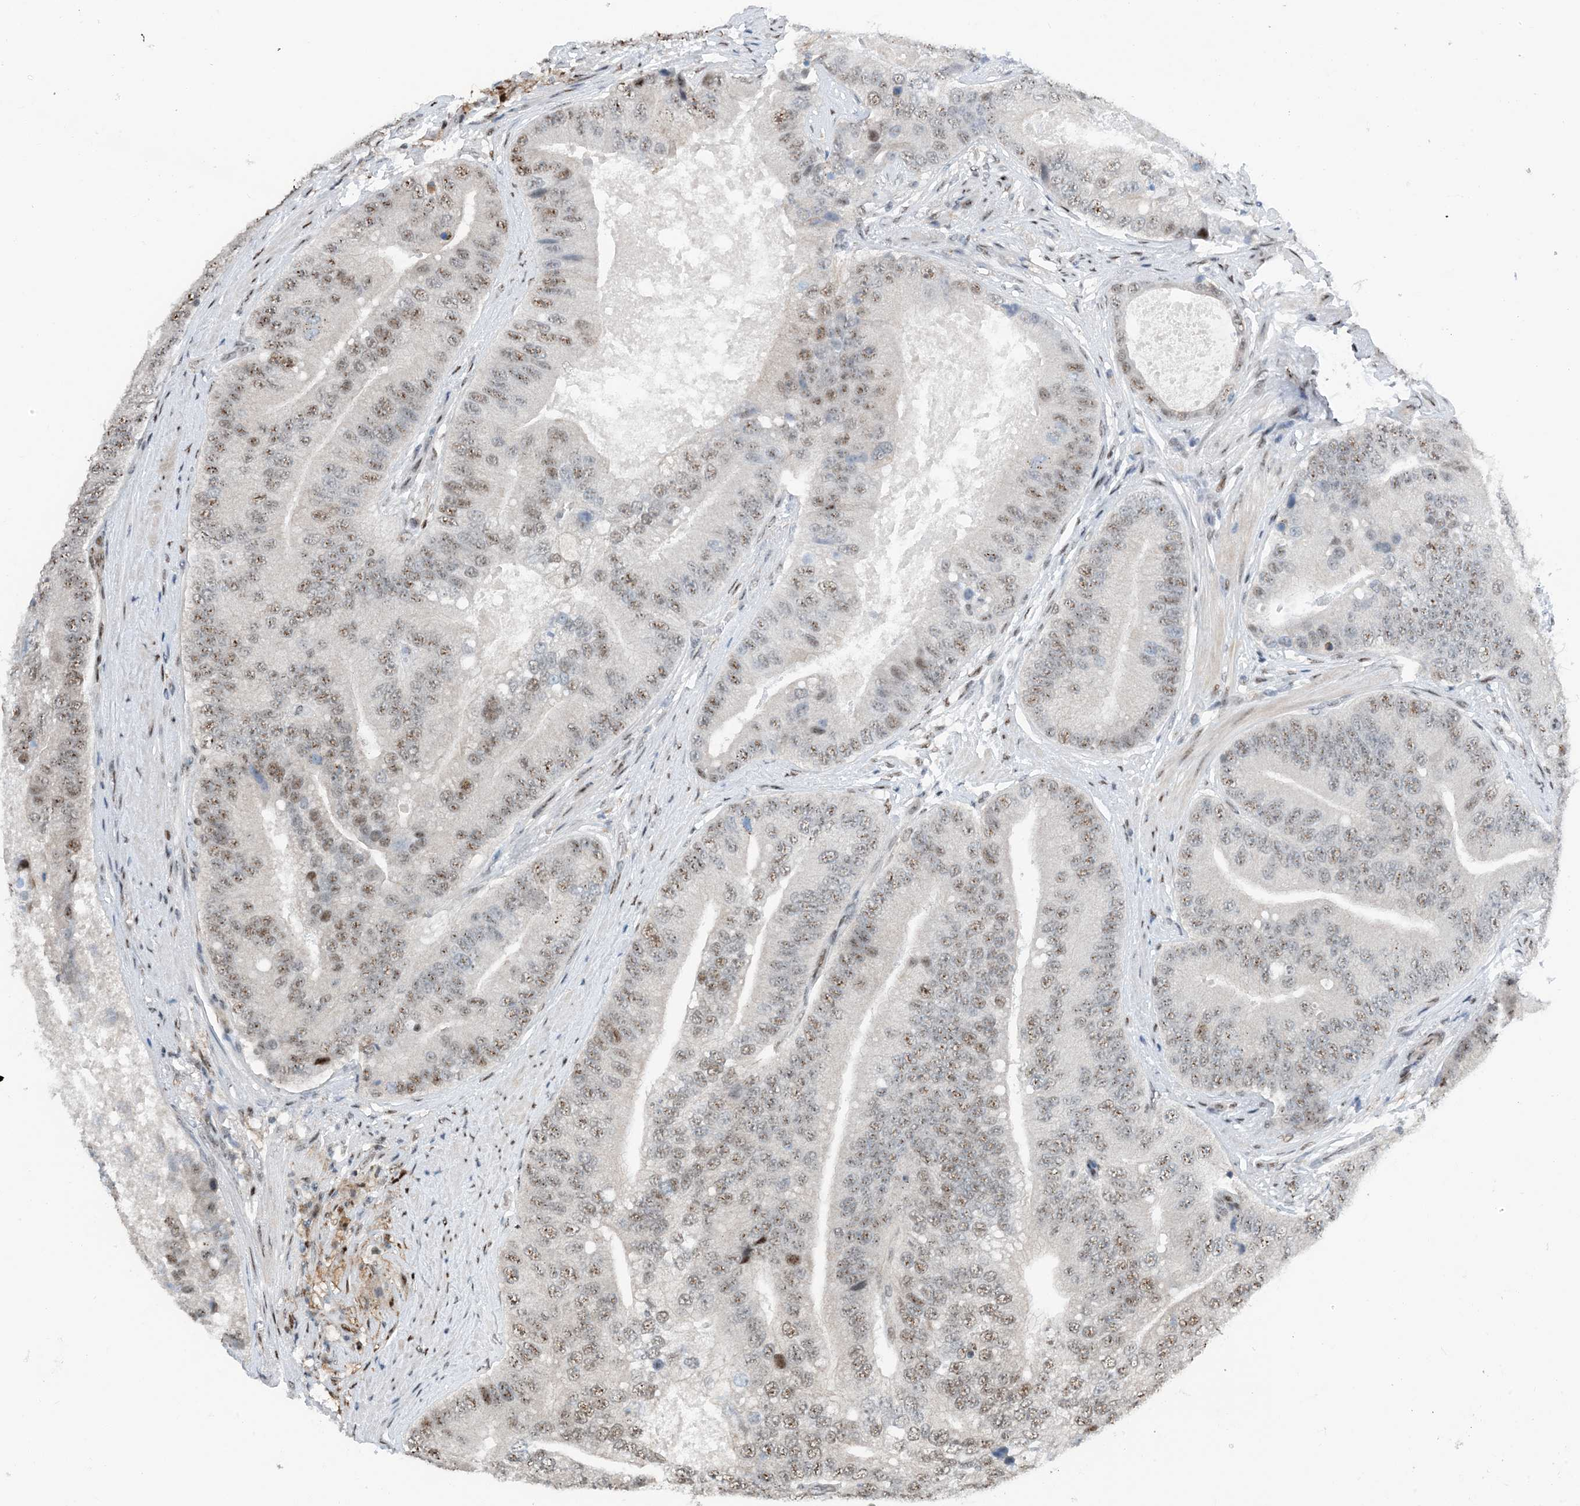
{"staining": {"intensity": "moderate", "quantity": "25%-75%", "location": "nuclear"}, "tissue": "prostate cancer", "cell_type": "Tumor cells", "image_type": "cancer", "snomed": [{"axis": "morphology", "description": "Adenocarcinoma, High grade"}, {"axis": "topography", "description": "Prostate"}], "caption": "Prostate cancer (adenocarcinoma (high-grade)) tissue reveals moderate nuclear positivity in approximately 25%-75% of tumor cells, visualized by immunohistochemistry.", "gene": "HEMK1", "patient": {"sex": "male", "age": 70}}